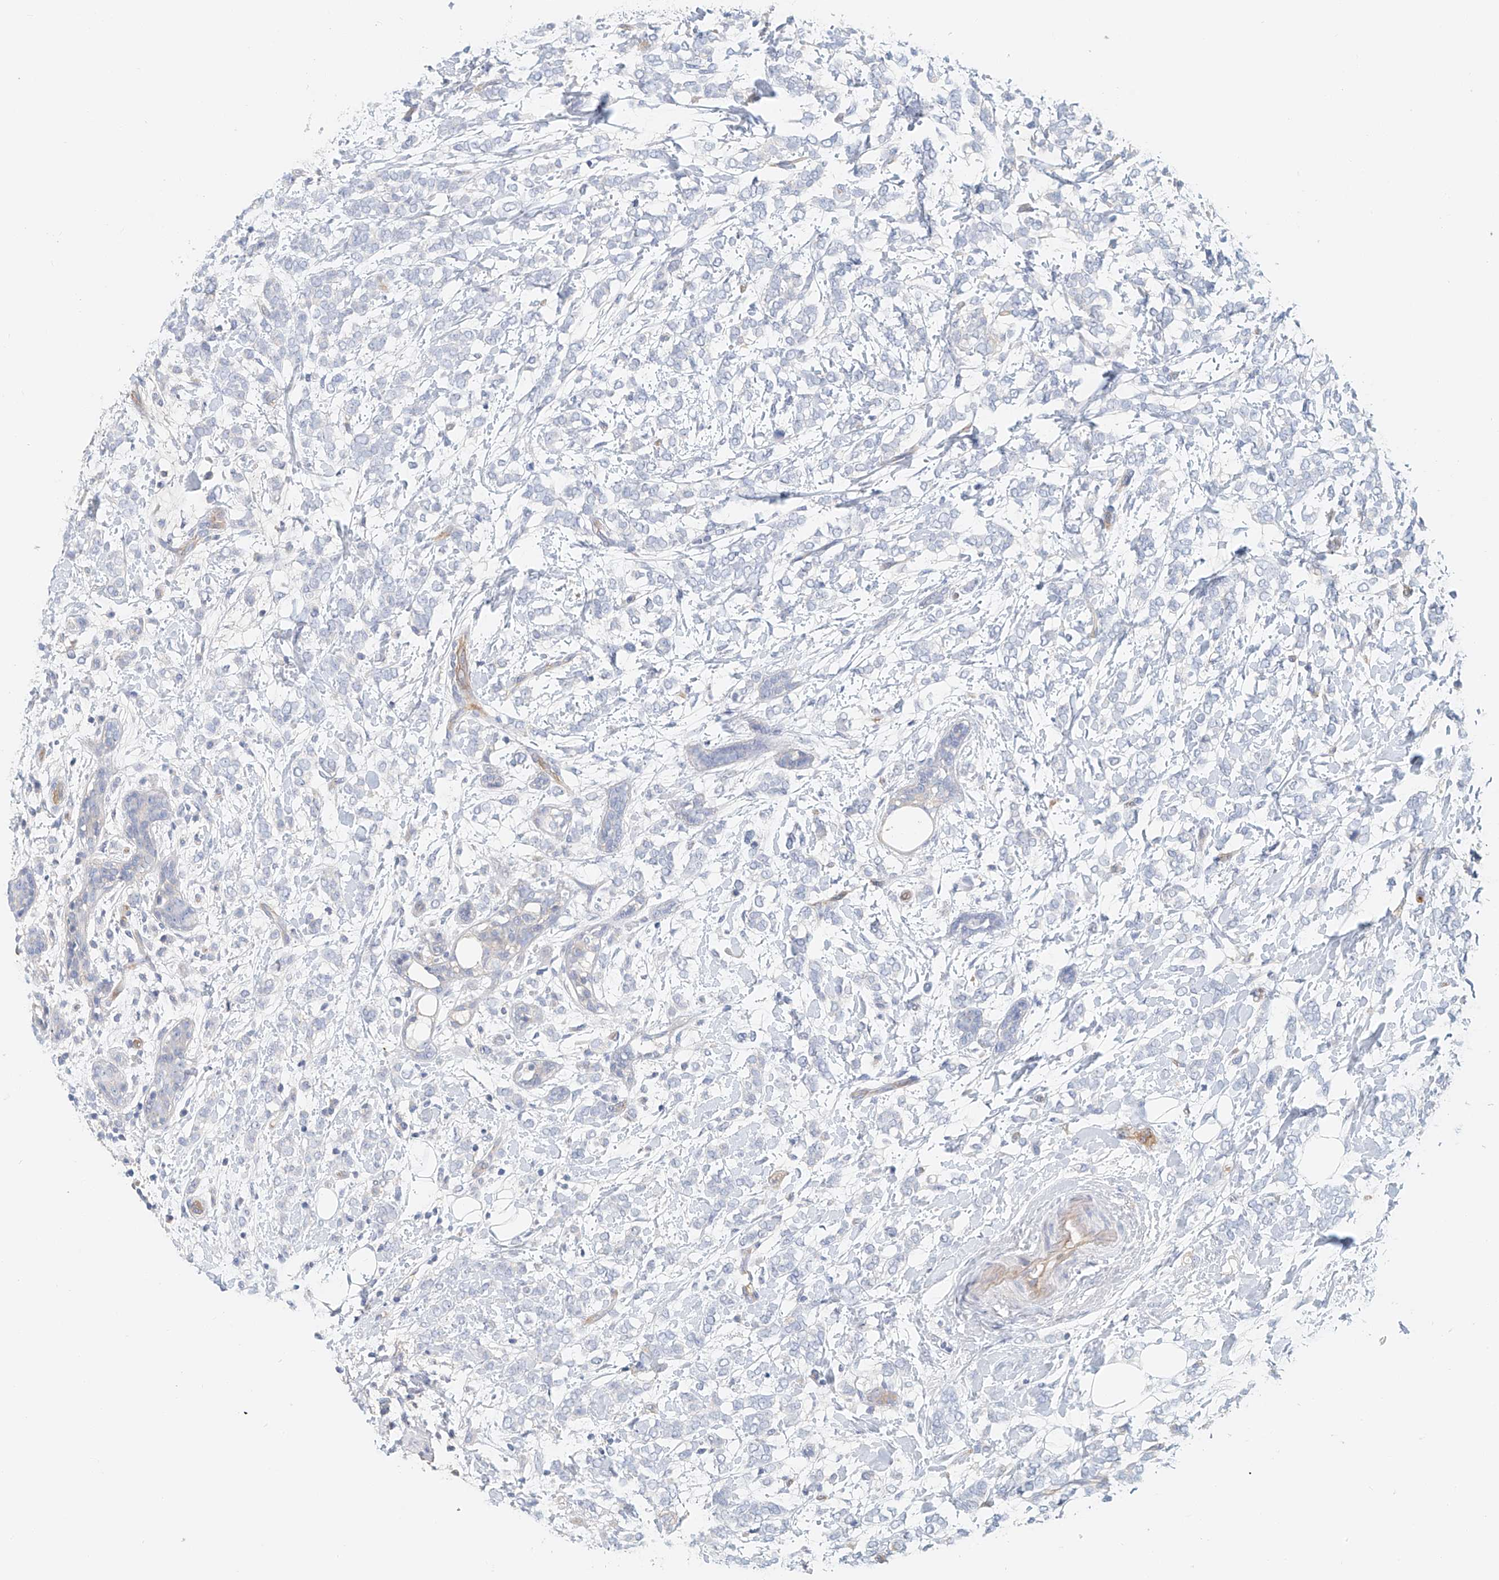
{"staining": {"intensity": "negative", "quantity": "none", "location": "none"}, "tissue": "breast cancer", "cell_type": "Tumor cells", "image_type": "cancer", "snomed": [{"axis": "morphology", "description": "Normal tissue, NOS"}, {"axis": "morphology", "description": "Lobular carcinoma"}, {"axis": "topography", "description": "Breast"}], "caption": "The photomicrograph exhibits no staining of tumor cells in breast cancer.", "gene": "FRYL", "patient": {"sex": "female", "age": 47}}